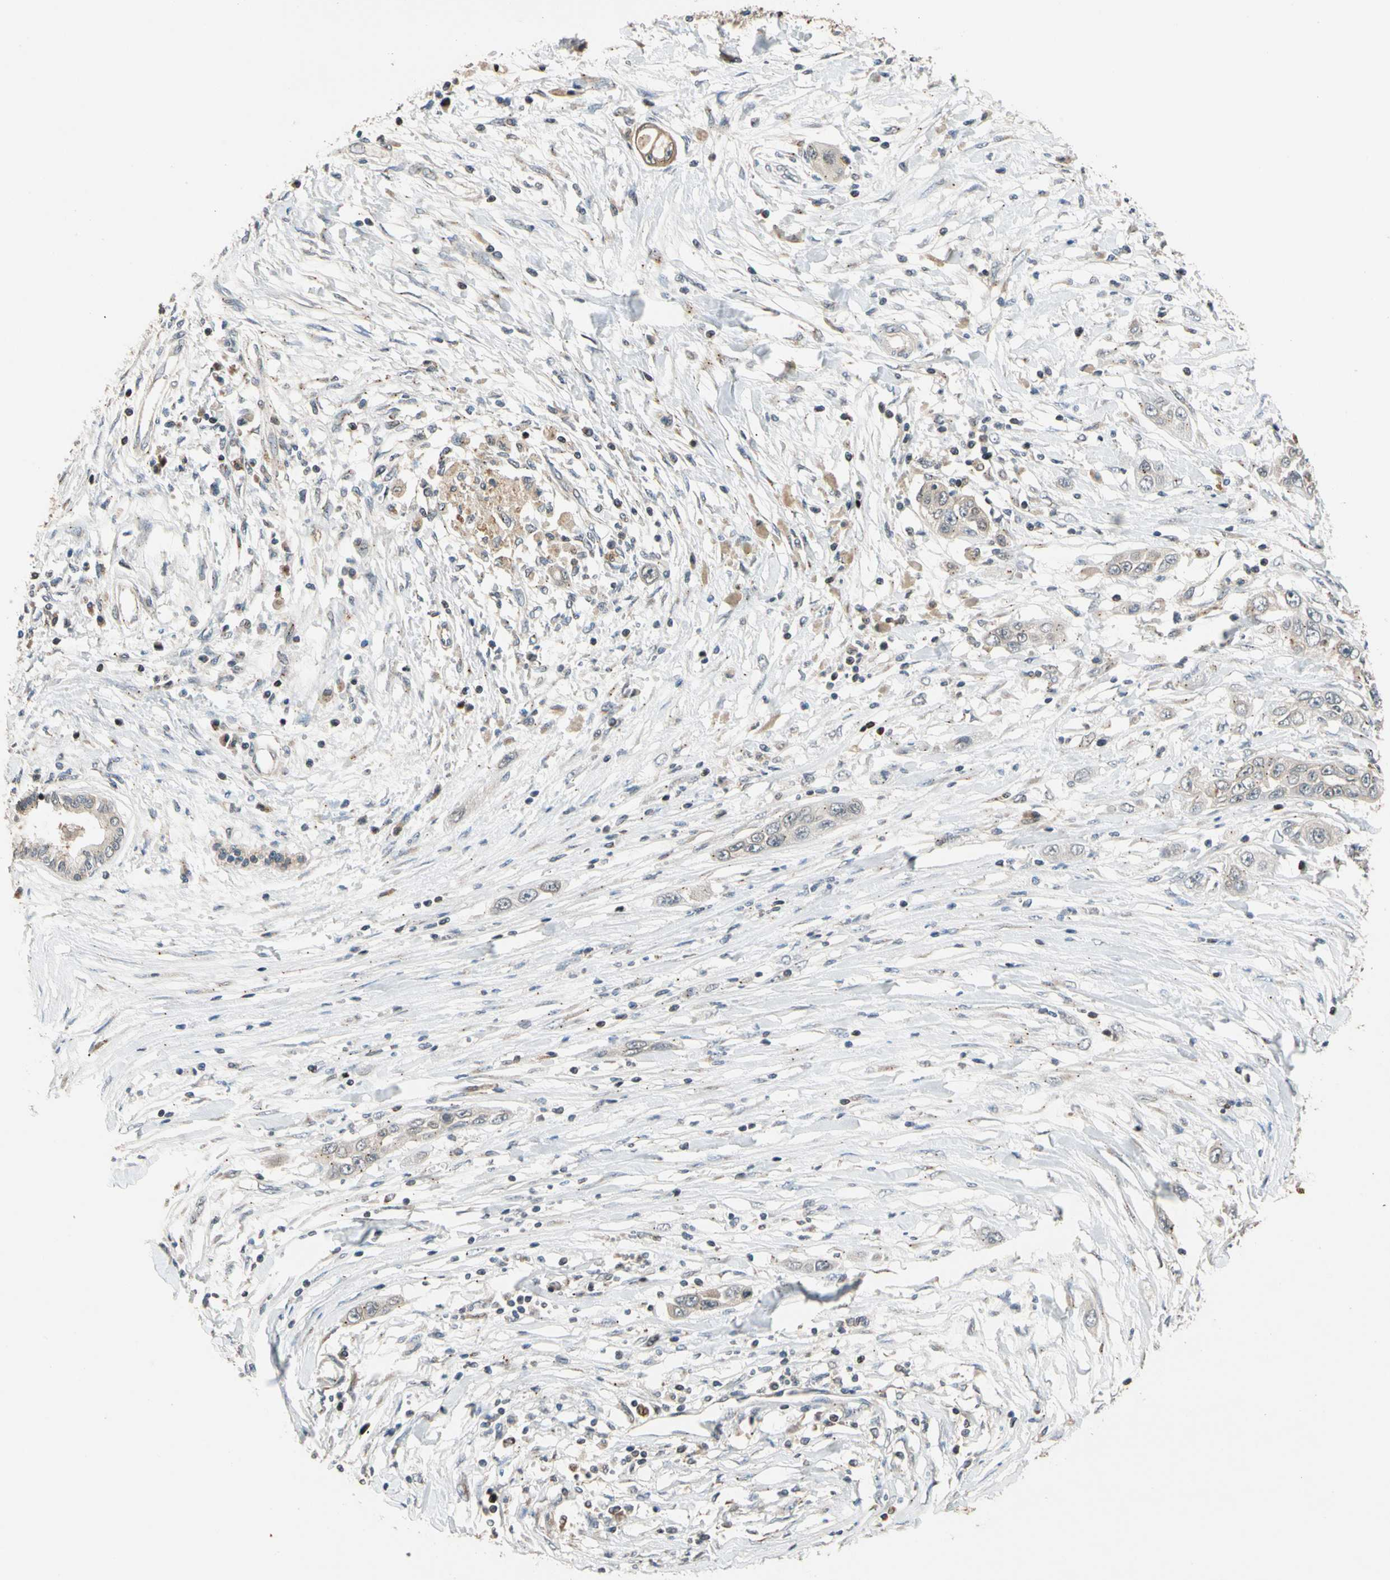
{"staining": {"intensity": "weak", "quantity": "25%-75%", "location": "cytoplasmic/membranous"}, "tissue": "pancreatic cancer", "cell_type": "Tumor cells", "image_type": "cancer", "snomed": [{"axis": "morphology", "description": "Adenocarcinoma, NOS"}, {"axis": "topography", "description": "Pancreas"}], "caption": "Immunohistochemical staining of pancreatic adenocarcinoma displays weak cytoplasmic/membranous protein expression in about 25%-75% of tumor cells.", "gene": "IP6K2", "patient": {"sex": "female", "age": 70}}